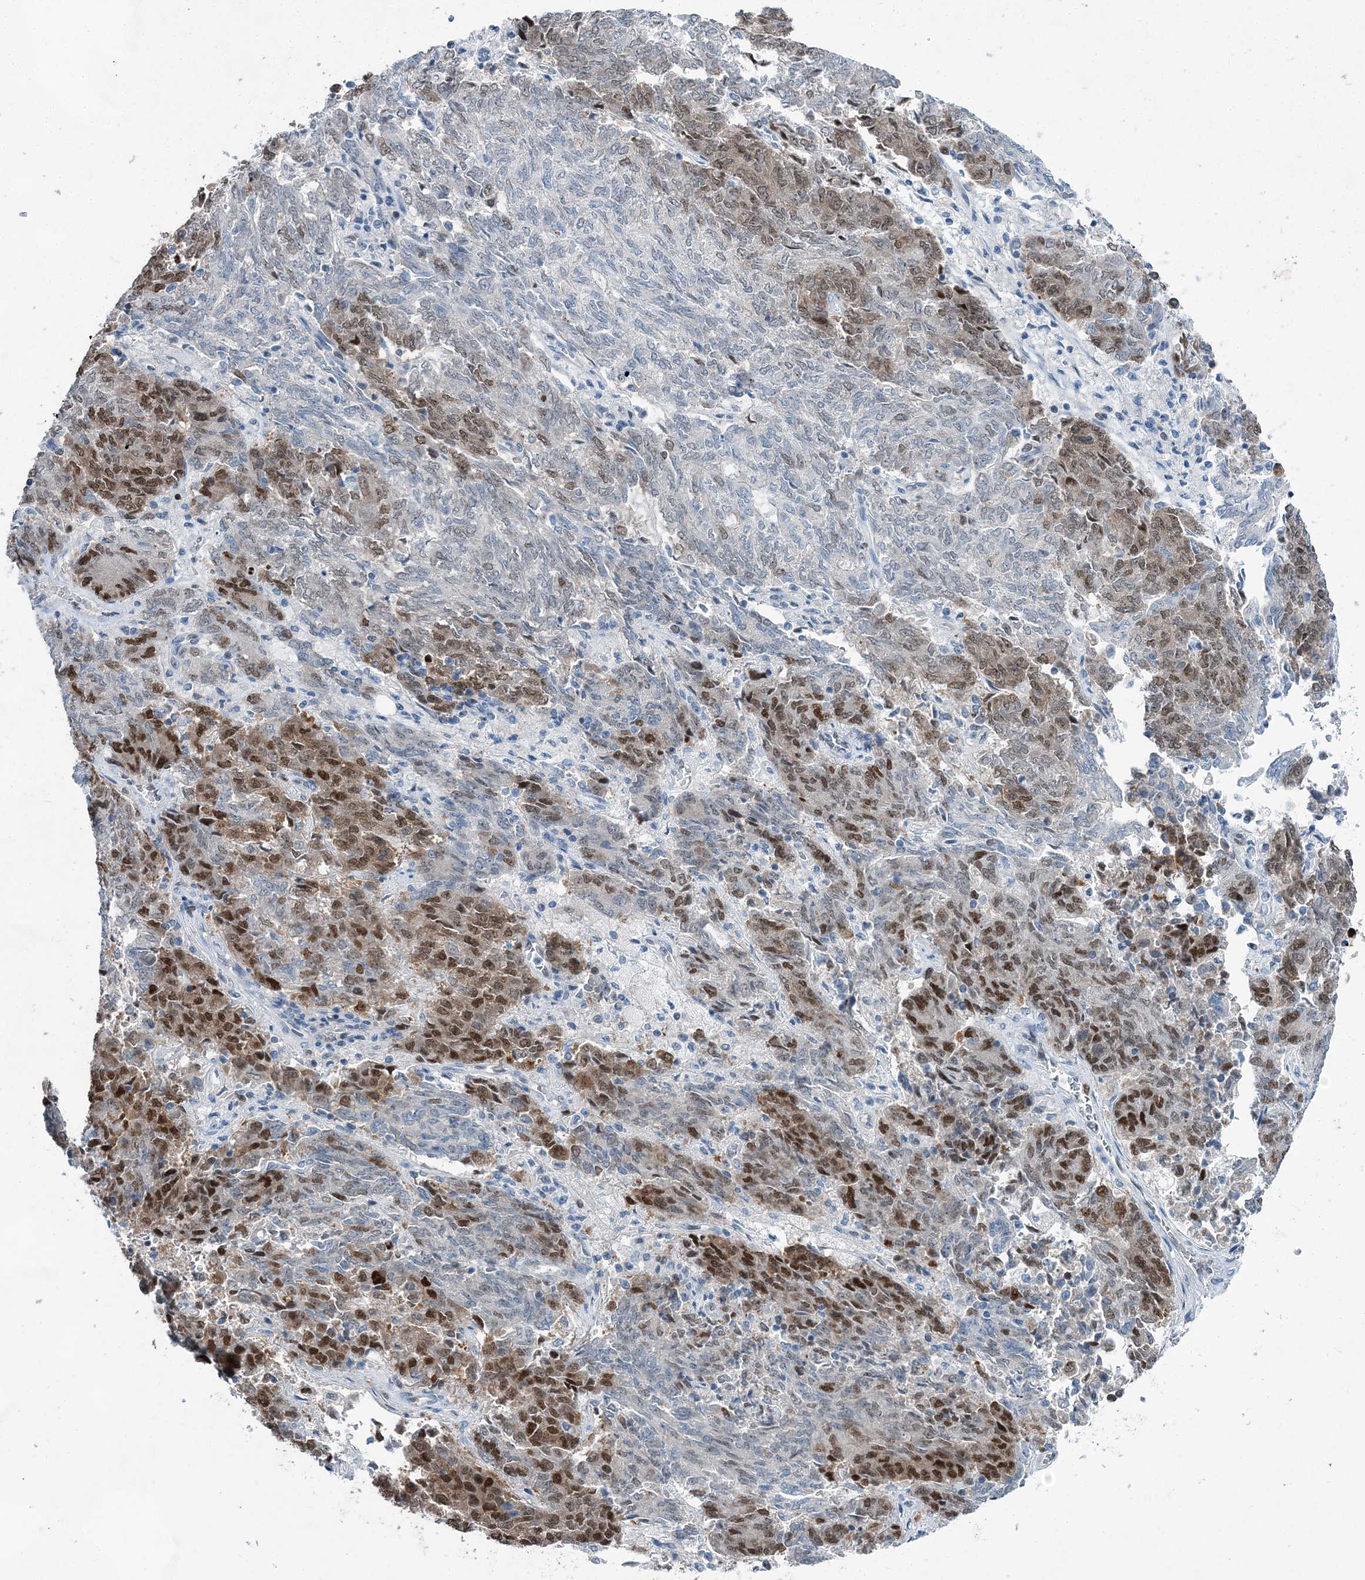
{"staining": {"intensity": "moderate", "quantity": "25%-75%", "location": "nuclear"}, "tissue": "endometrial cancer", "cell_type": "Tumor cells", "image_type": "cancer", "snomed": [{"axis": "morphology", "description": "Adenocarcinoma, NOS"}, {"axis": "topography", "description": "Endometrium"}], "caption": "An immunohistochemistry histopathology image of neoplastic tissue is shown. Protein staining in brown labels moderate nuclear positivity in adenocarcinoma (endometrial) within tumor cells.", "gene": "HAT1", "patient": {"sex": "female", "age": 80}}